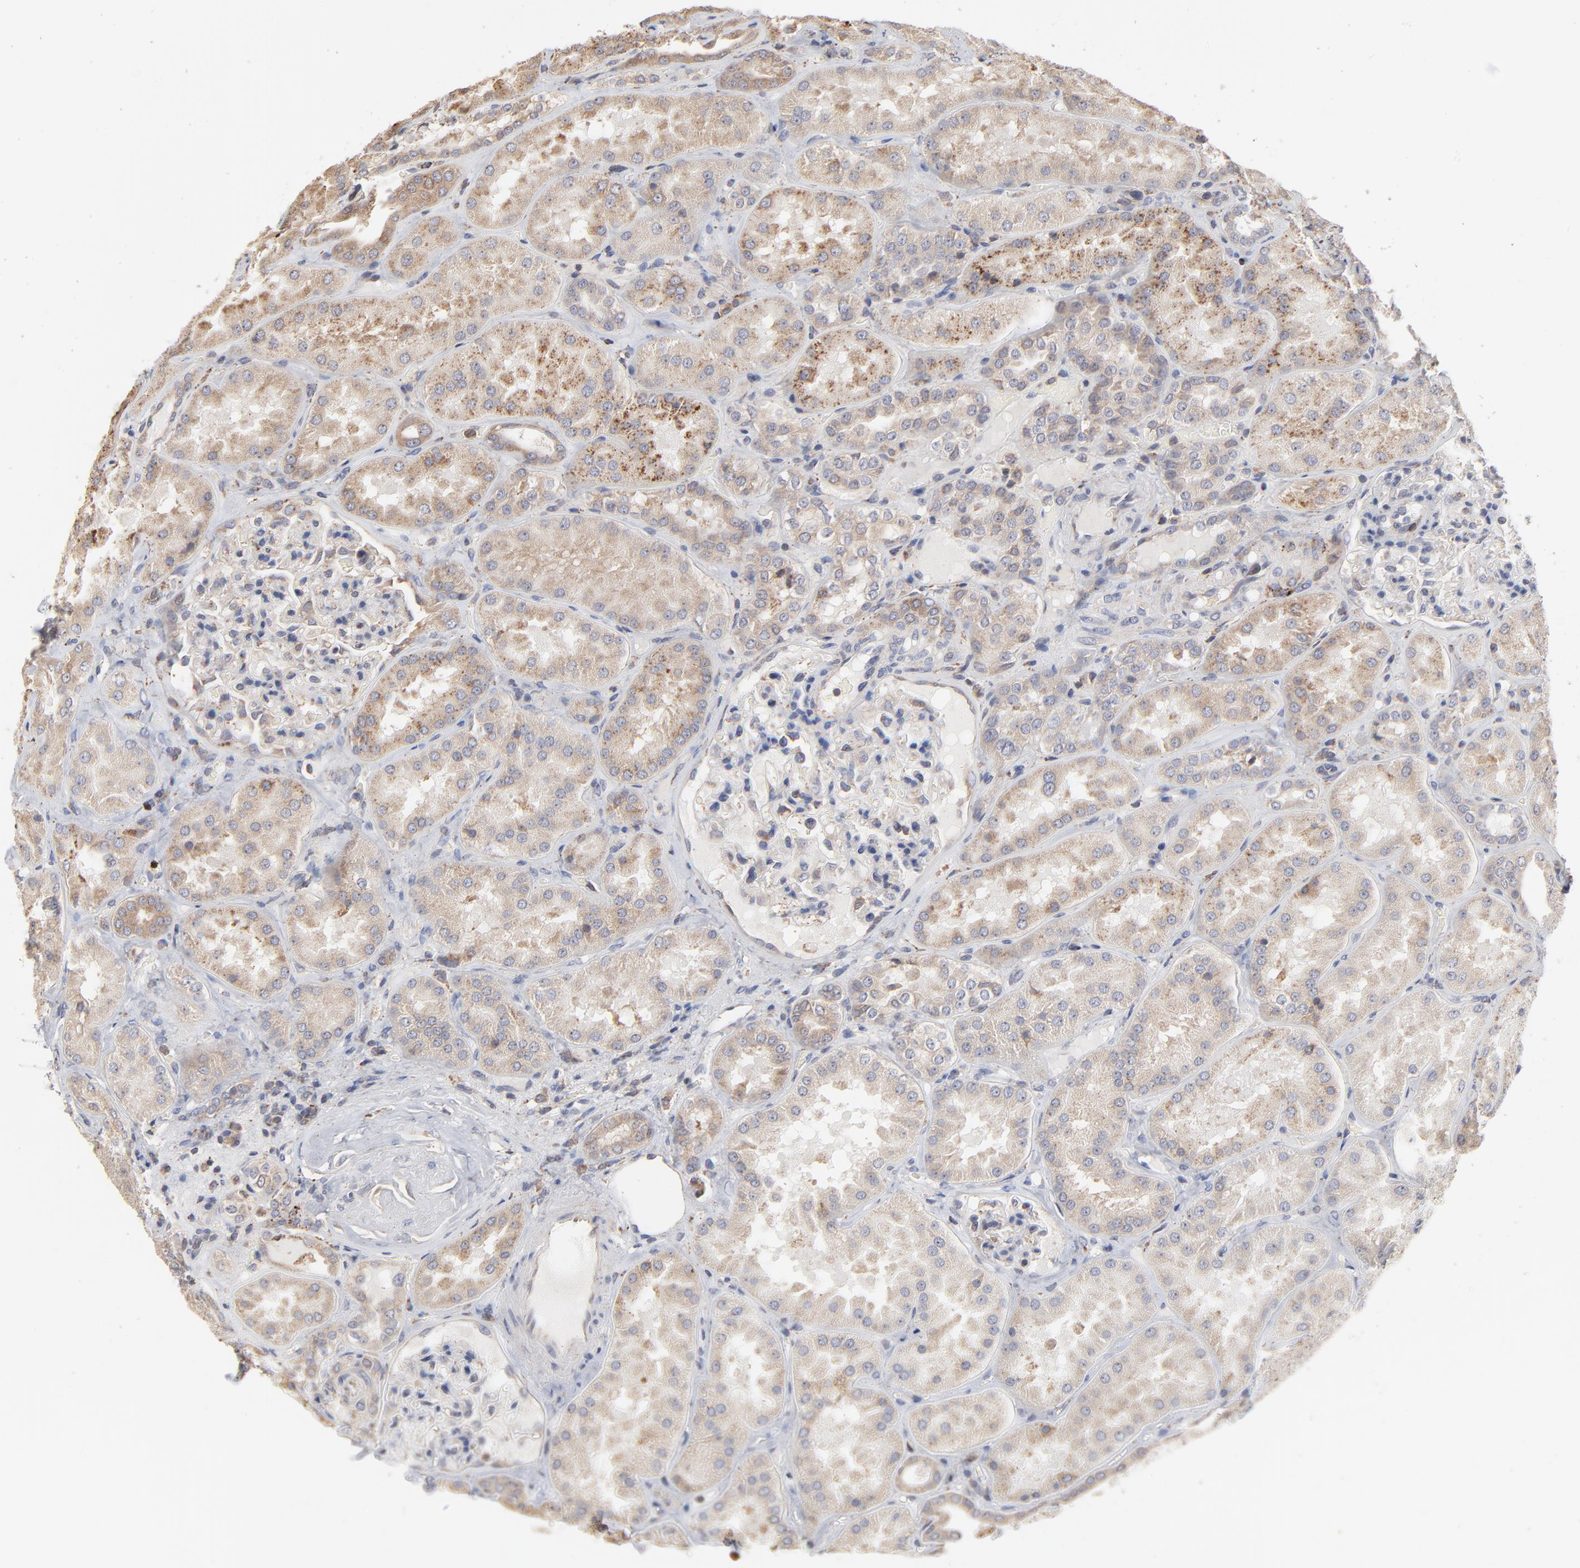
{"staining": {"intensity": "weak", "quantity": "<25%", "location": "cytoplasmic/membranous"}, "tissue": "kidney", "cell_type": "Cells in glomeruli", "image_type": "normal", "snomed": [{"axis": "morphology", "description": "Normal tissue, NOS"}, {"axis": "topography", "description": "Kidney"}], "caption": "High magnification brightfield microscopy of unremarkable kidney stained with DAB (3,3'-diaminobenzidine) (brown) and counterstained with hematoxylin (blue): cells in glomeruli show no significant expression.", "gene": "RNF213", "patient": {"sex": "female", "age": 56}}